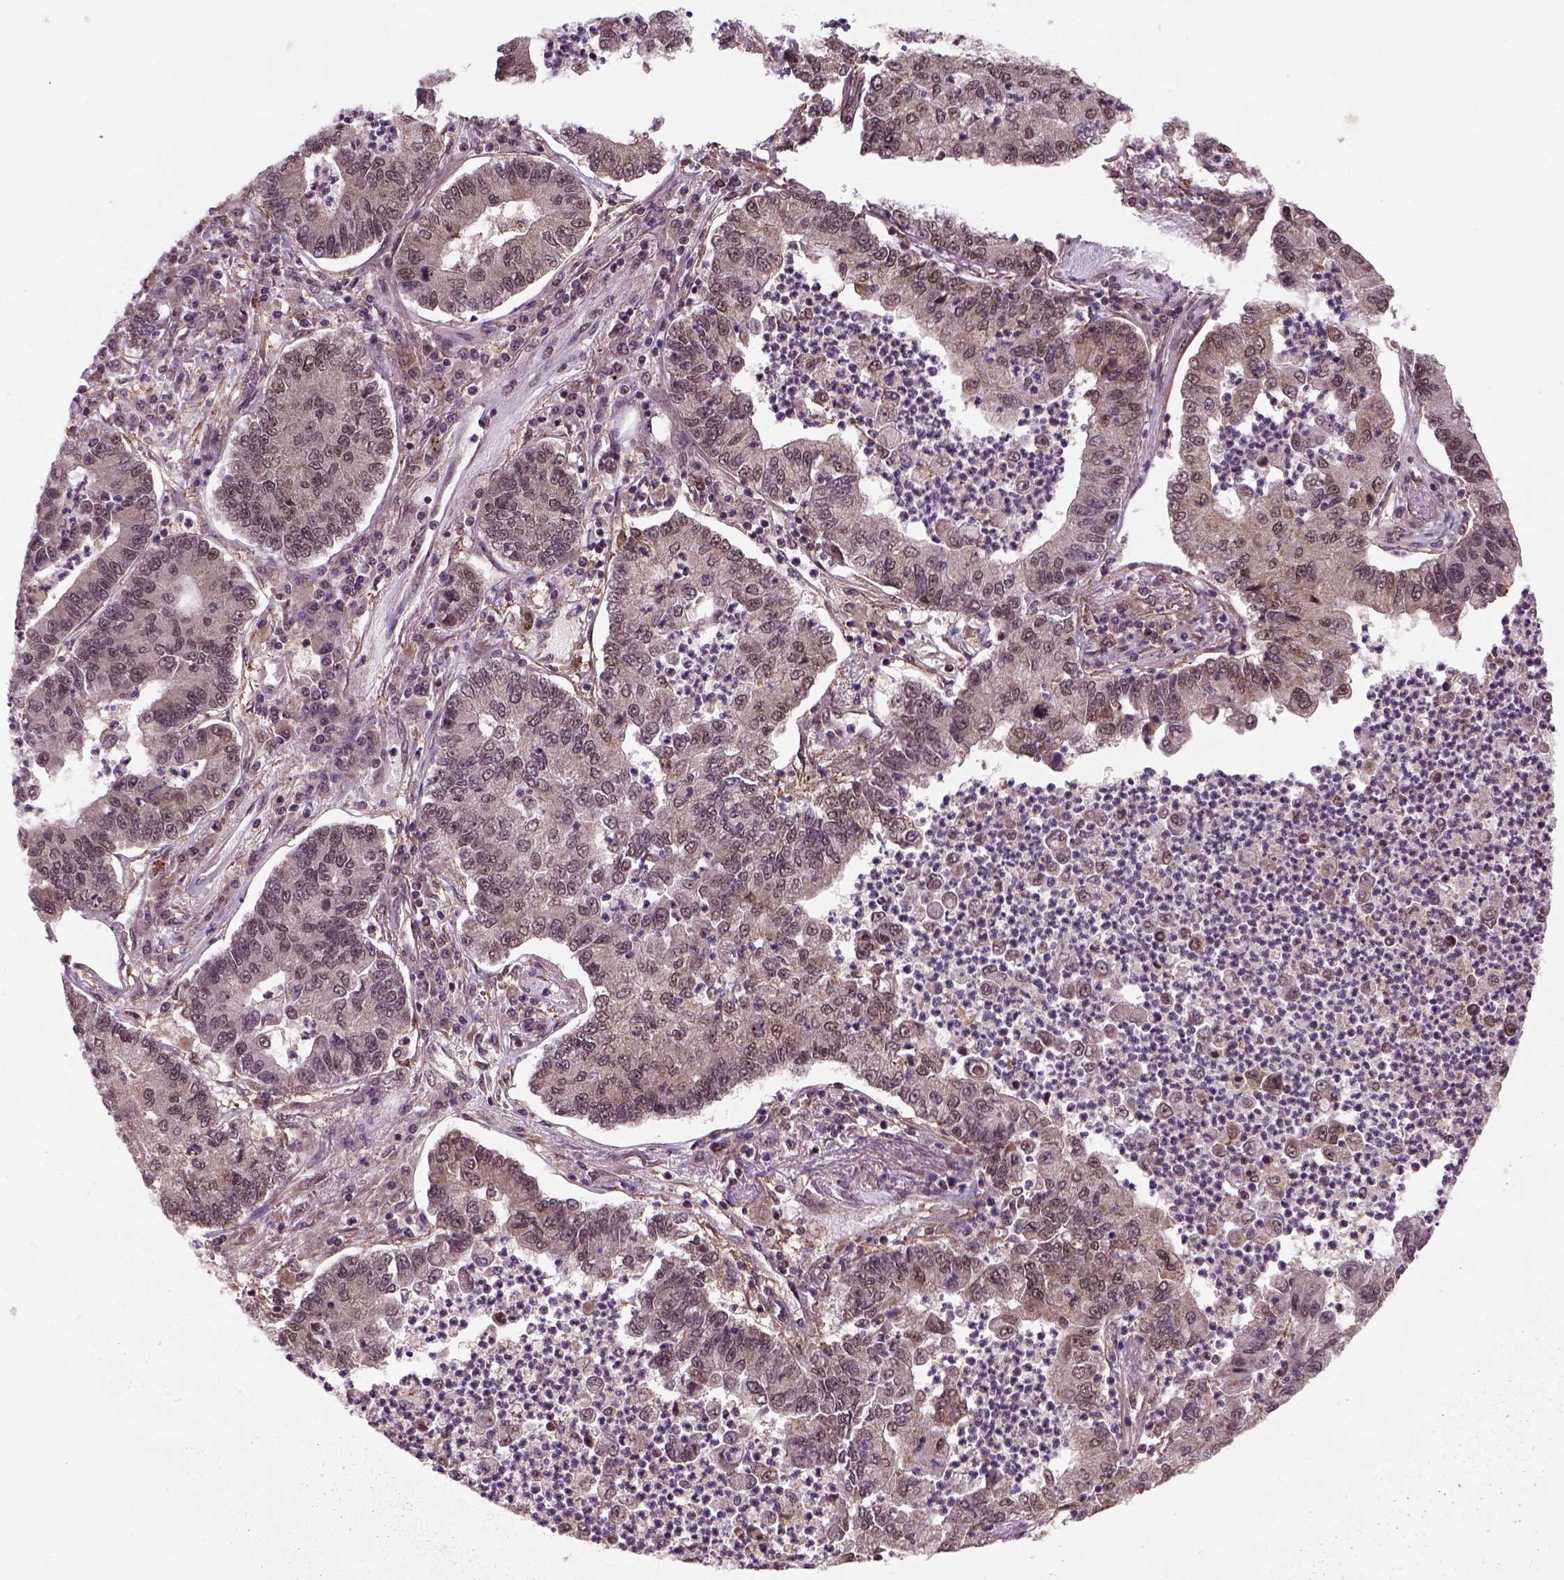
{"staining": {"intensity": "weak", "quantity": ">75%", "location": "cytoplasmic/membranous,nuclear"}, "tissue": "lung cancer", "cell_type": "Tumor cells", "image_type": "cancer", "snomed": [{"axis": "morphology", "description": "Adenocarcinoma, NOS"}, {"axis": "topography", "description": "Lung"}], "caption": "Protein expression analysis of lung cancer (adenocarcinoma) reveals weak cytoplasmic/membranous and nuclear expression in about >75% of tumor cells. Nuclei are stained in blue.", "gene": "NUDT9", "patient": {"sex": "female", "age": 57}}